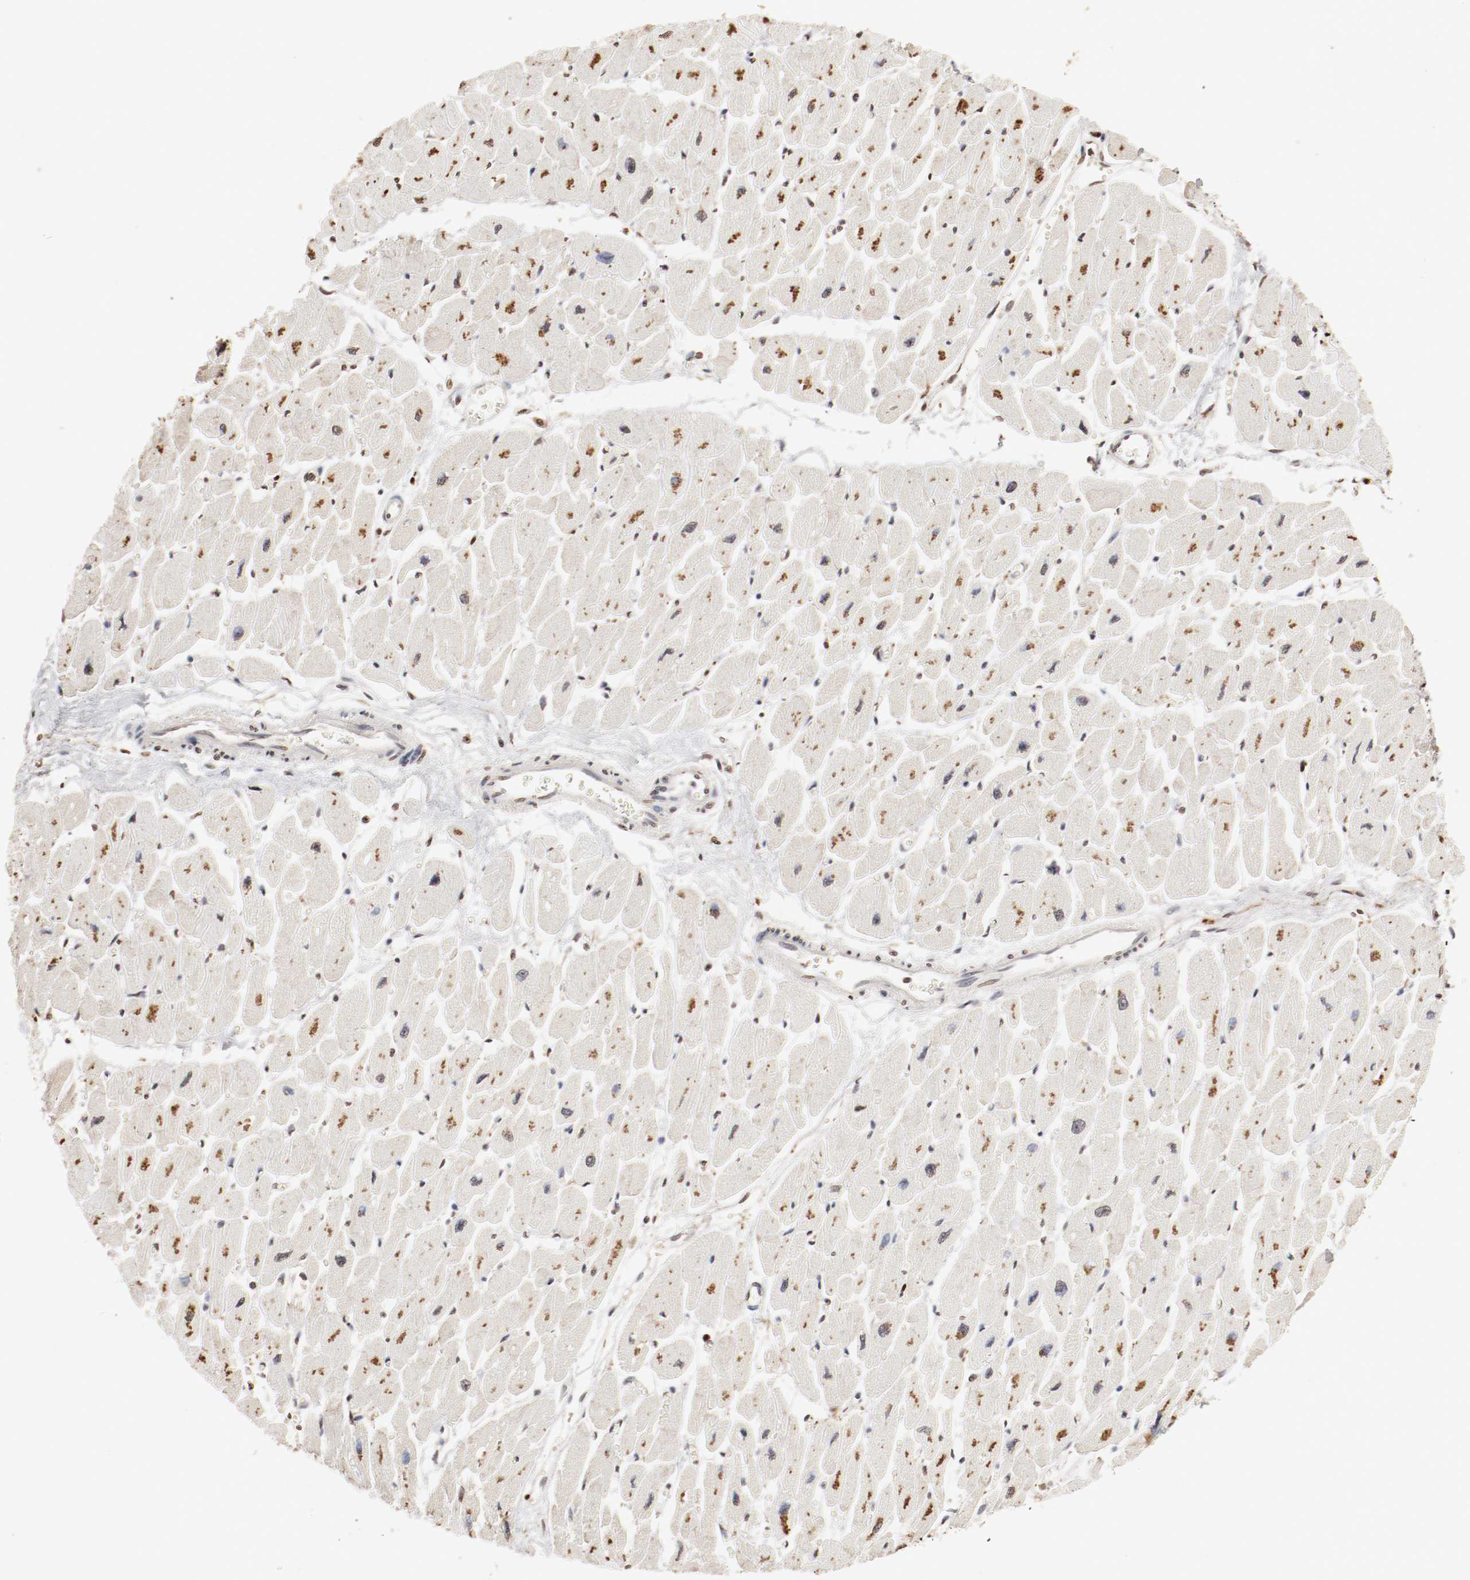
{"staining": {"intensity": "moderate", "quantity": "25%-75%", "location": "cytoplasmic/membranous,nuclear"}, "tissue": "heart muscle", "cell_type": "Cardiomyocytes", "image_type": "normal", "snomed": [{"axis": "morphology", "description": "Normal tissue, NOS"}, {"axis": "topography", "description": "Heart"}], "caption": "Protein expression analysis of unremarkable human heart muscle reveals moderate cytoplasmic/membranous,nuclear expression in approximately 25%-75% of cardiomyocytes. Immunohistochemistry stains the protein in brown and the nuclei are stained blue.", "gene": "WASL", "patient": {"sex": "female", "age": 54}}